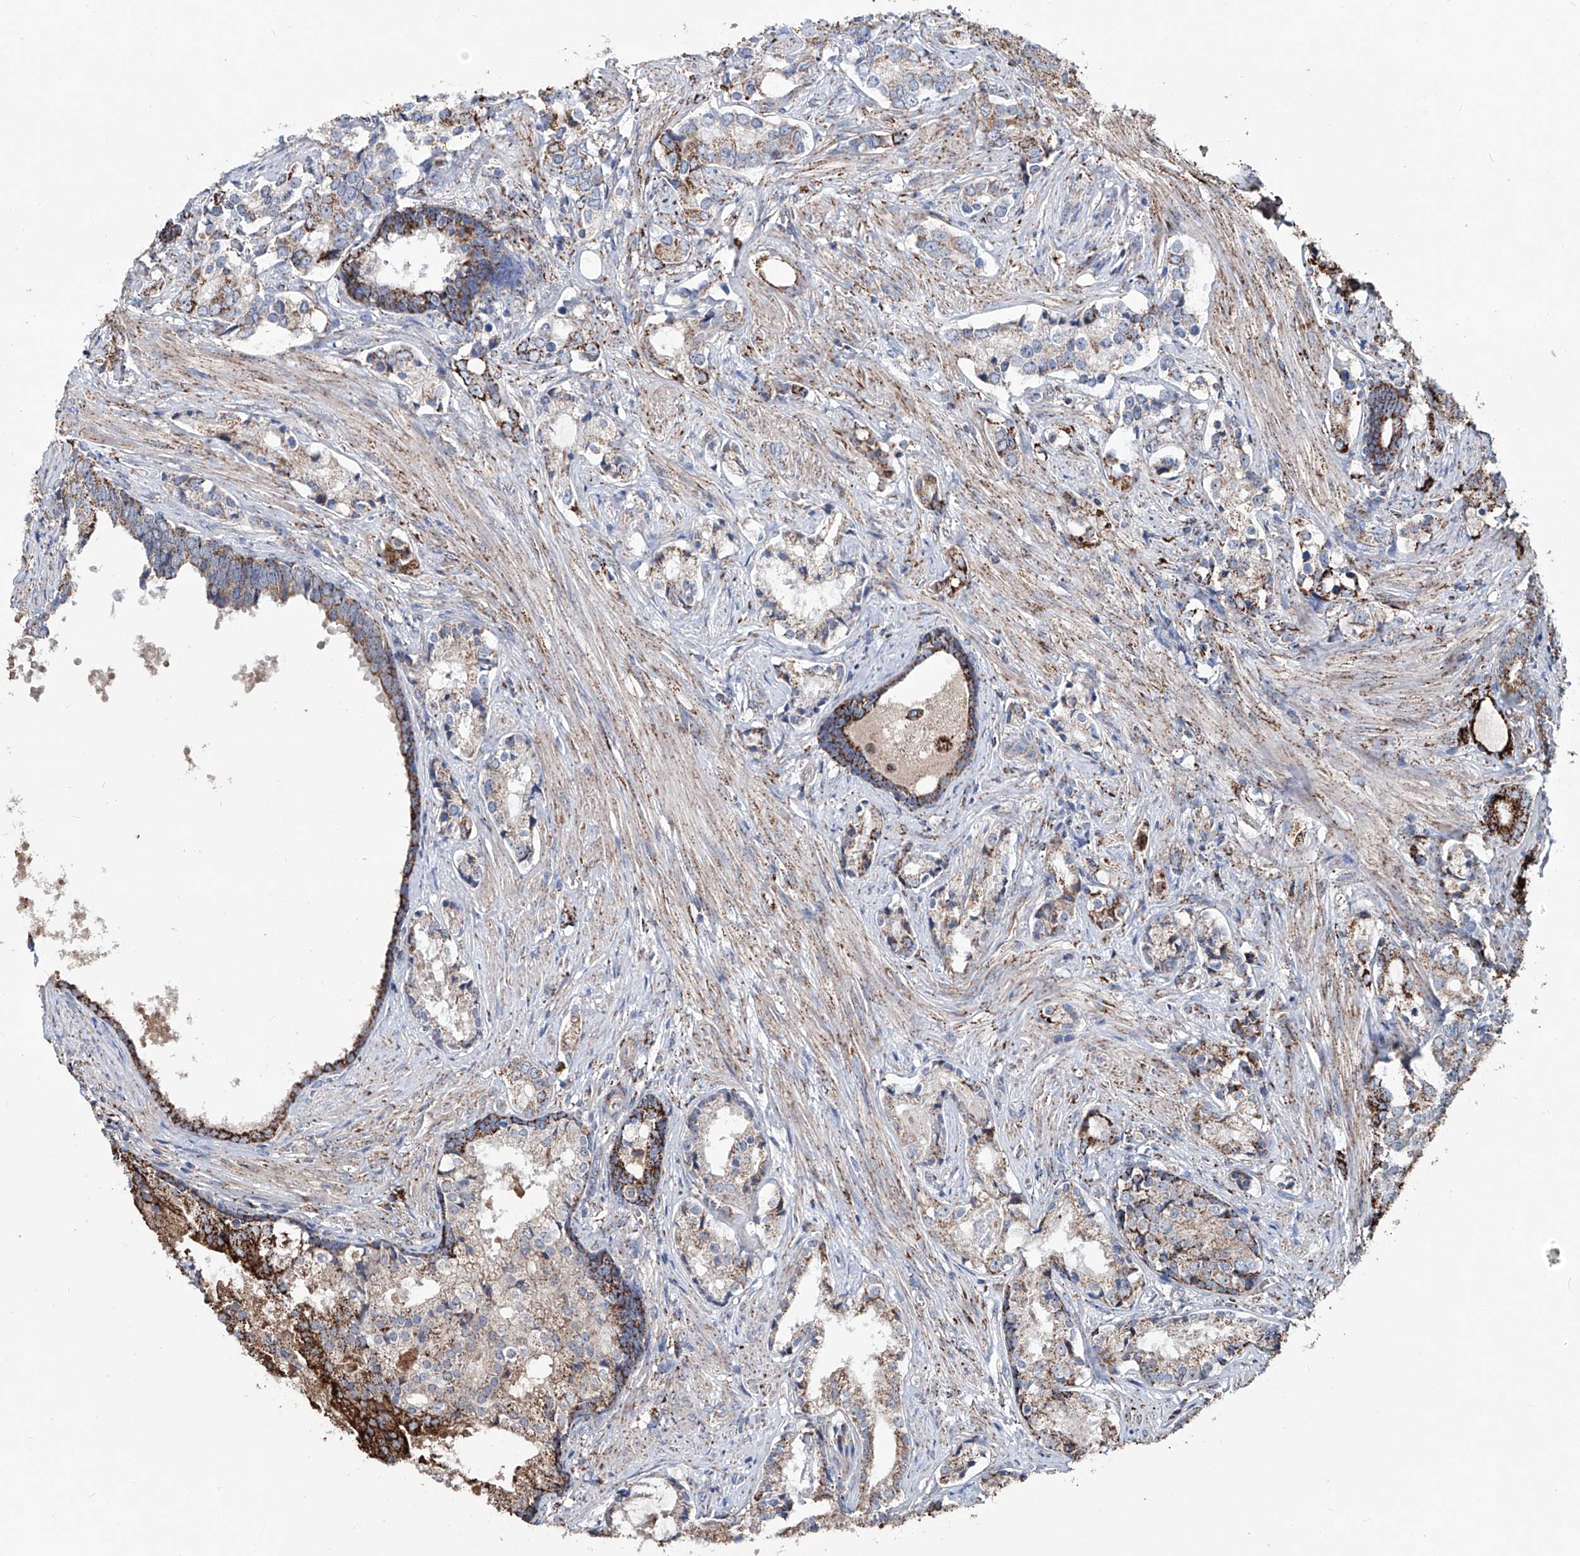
{"staining": {"intensity": "moderate", "quantity": ">75%", "location": "cytoplasmic/membranous"}, "tissue": "prostate cancer", "cell_type": "Tumor cells", "image_type": "cancer", "snomed": [{"axis": "morphology", "description": "Adenocarcinoma, High grade"}, {"axis": "topography", "description": "Prostate"}], "caption": "This histopathology image exhibits prostate high-grade adenocarcinoma stained with immunohistochemistry to label a protein in brown. The cytoplasmic/membranous of tumor cells show moderate positivity for the protein. Nuclei are counter-stained blue.", "gene": "NHS", "patient": {"sex": "male", "age": 58}}